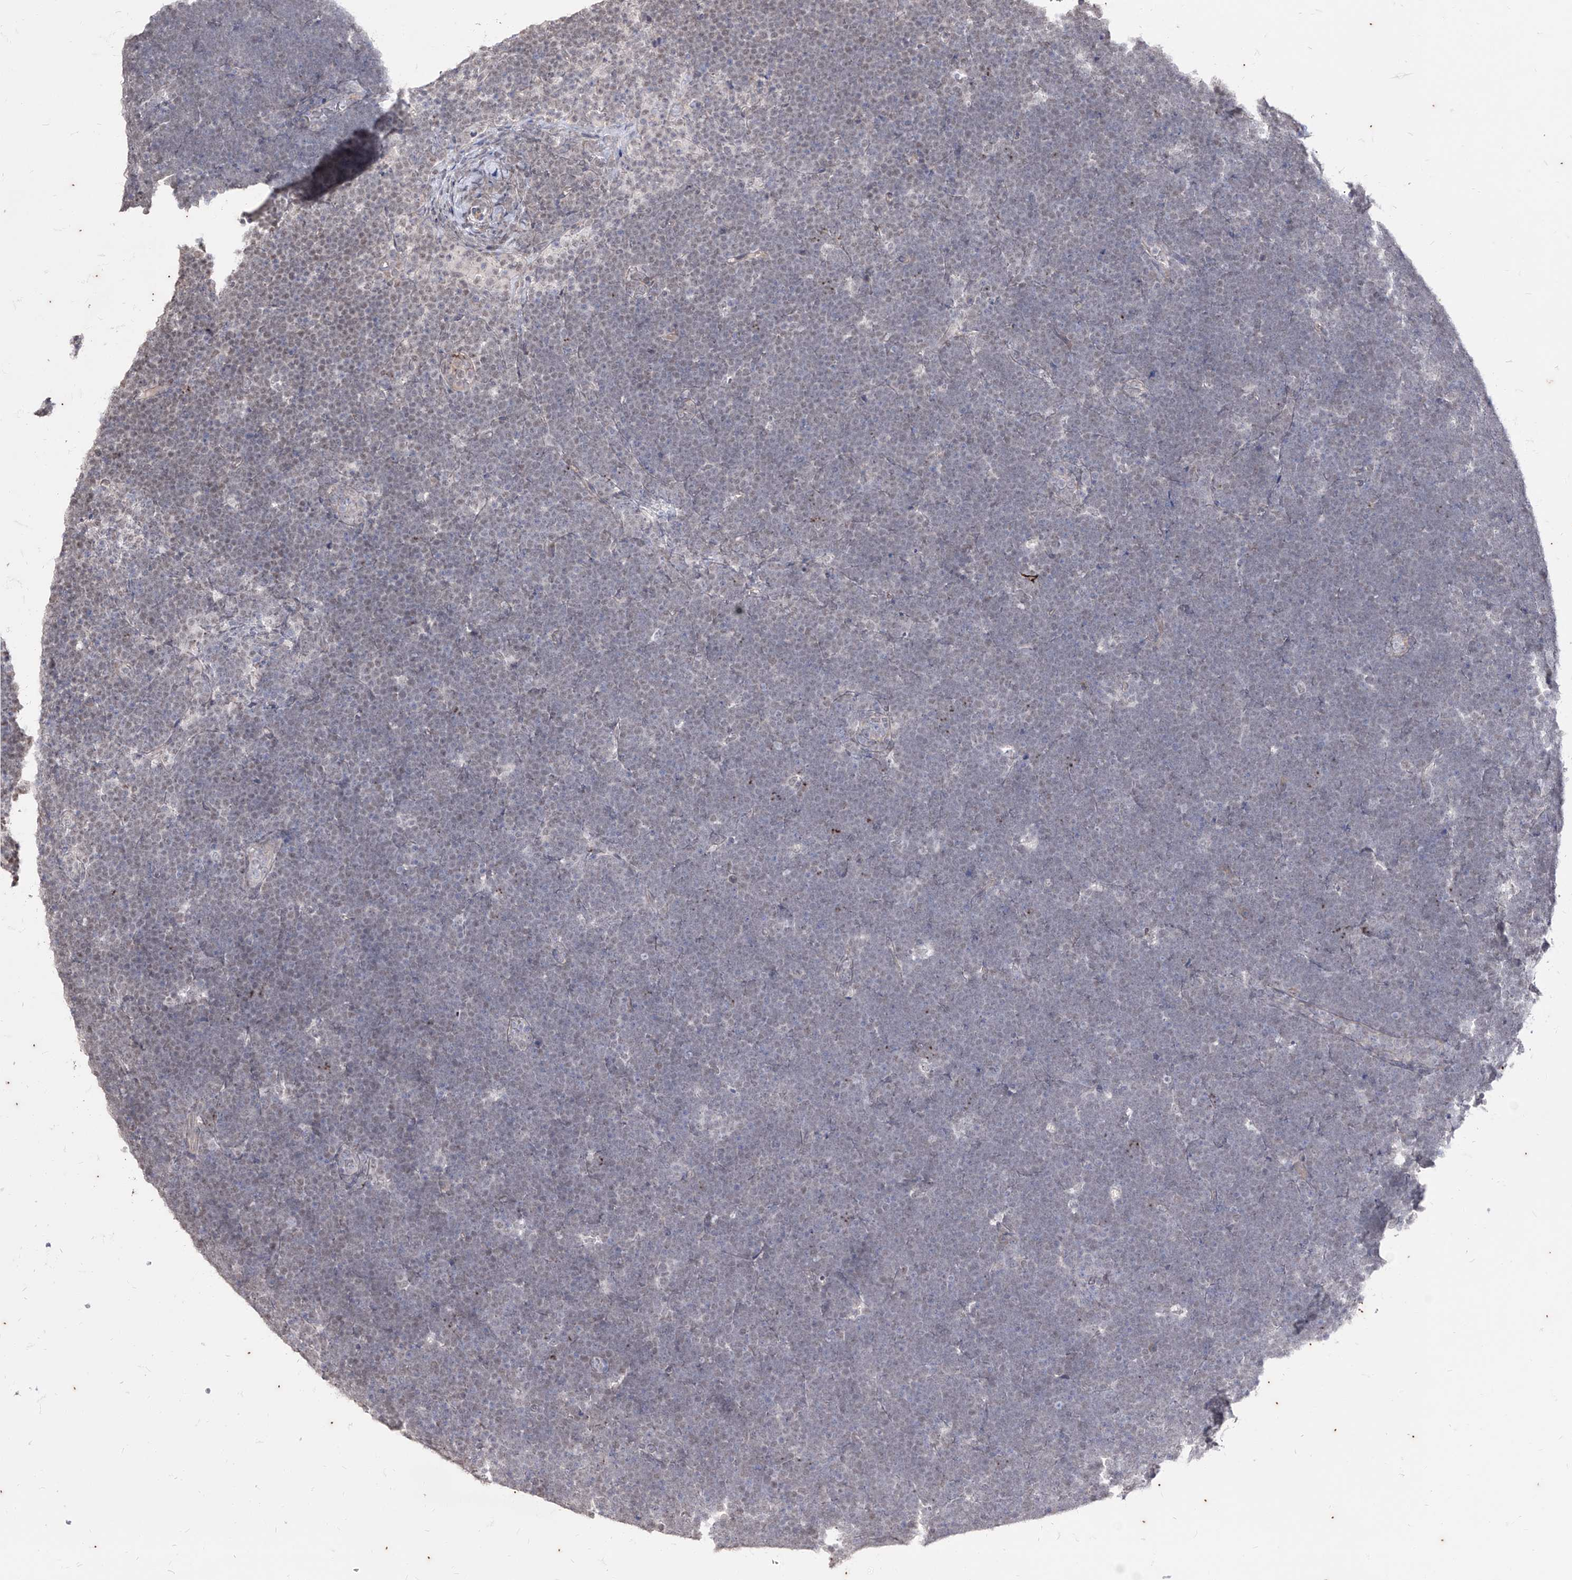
{"staining": {"intensity": "negative", "quantity": "none", "location": "none"}, "tissue": "lymphoma", "cell_type": "Tumor cells", "image_type": "cancer", "snomed": [{"axis": "morphology", "description": "Malignant lymphoma, non-Hodgkin's type, High grade"}, {"axis": "topography", "description": "Lymph node"}], "caption": "Immunohistochemistry of human high-grade malignant lymphoma, non-Hodgkin's type exhibits no staining in tumor cells. The staining was performed using DAB to visualize the protein expression in brown, while the nuclei were stained in blue with hematoxylin (Magnification: 20x).", "gene": "PHF20L1", "patient": {"sex": "male", "age": 13}}